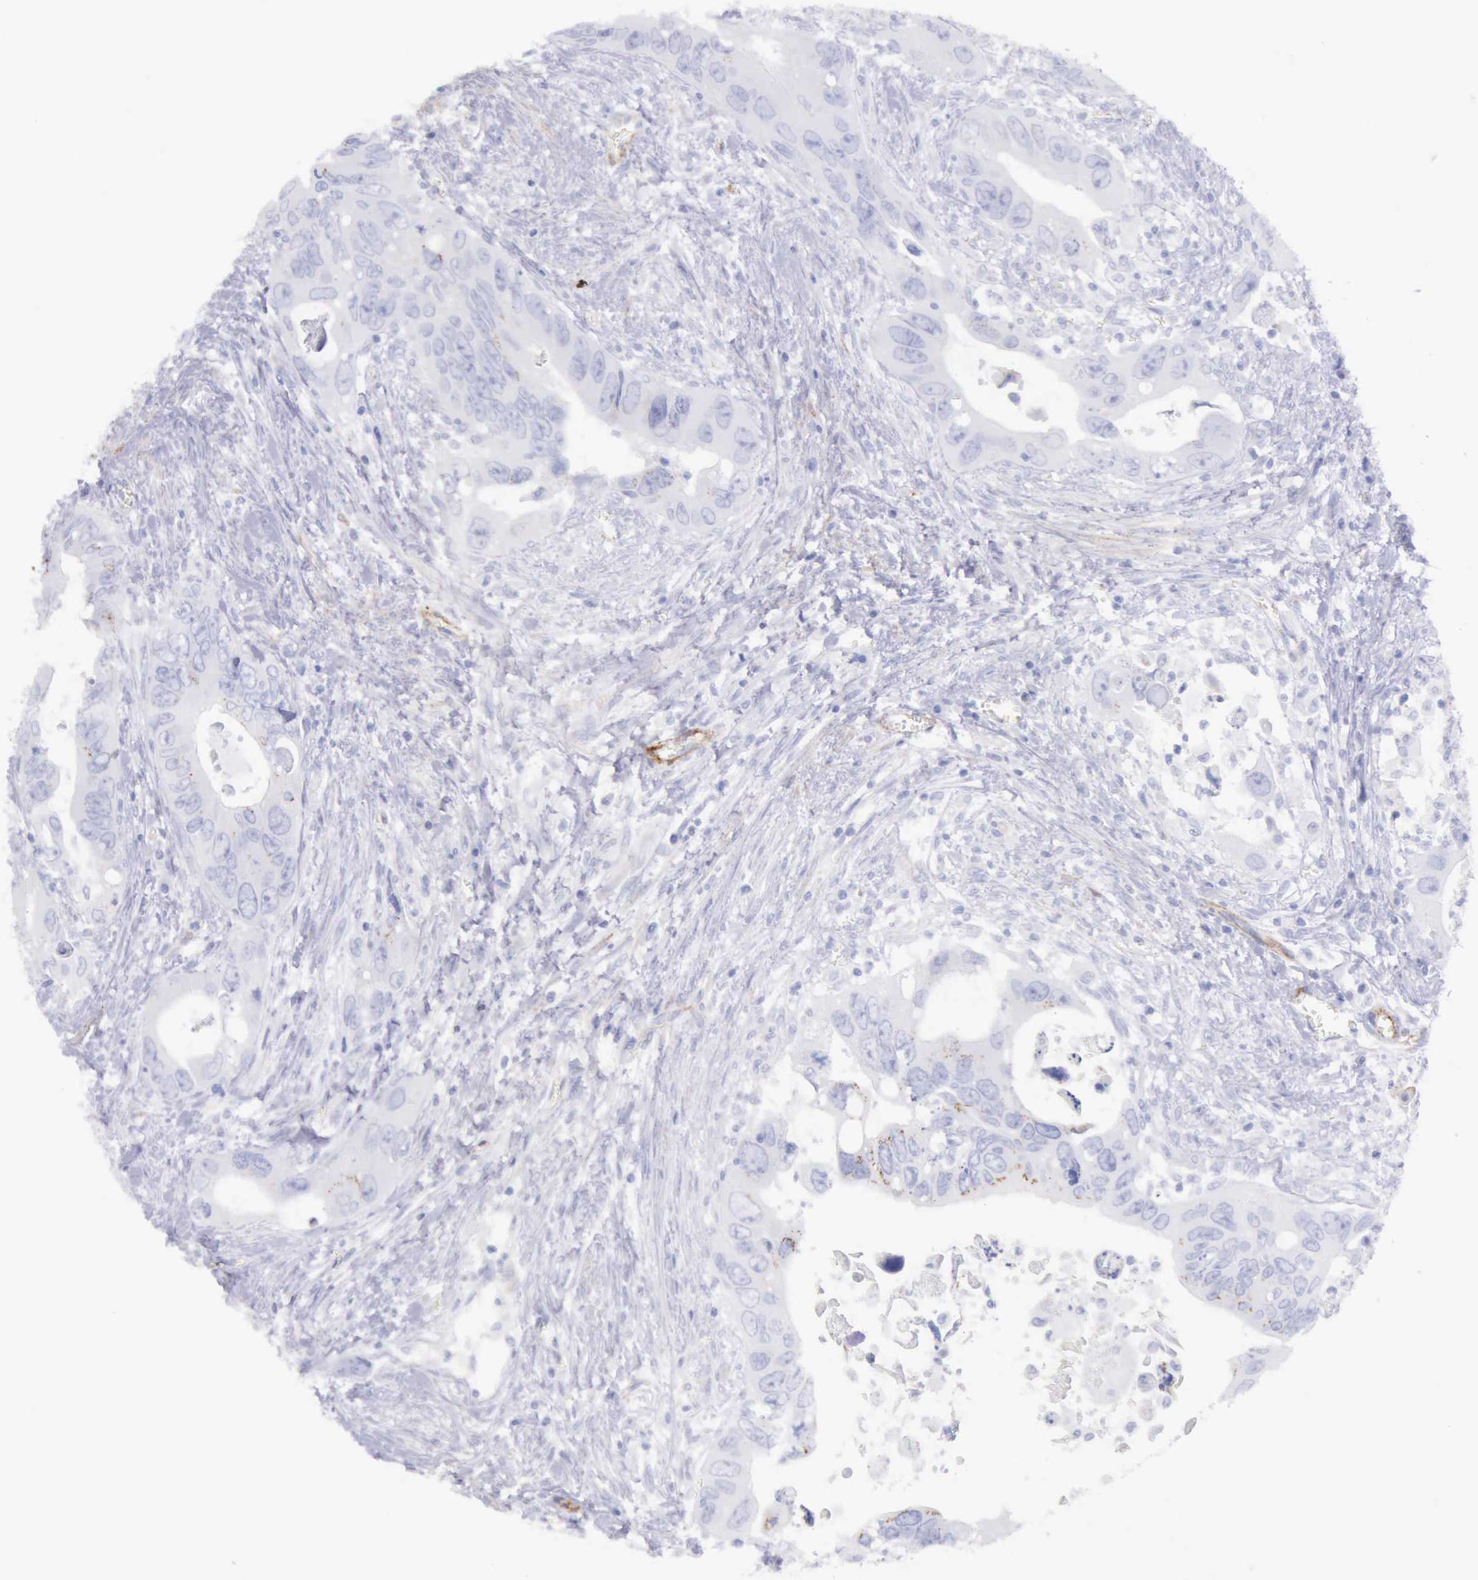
{"staining": {"intensity": "negative", "quantity": "none", "location": "none"}, "tissue": "colorectal cancer", "cell_type": "Tumor cells", "image_type": "cancer", "snomed": [{"axis": "morphology", "description": "Adenocarcinoma, NOS"}, {"axis": "topography", "description": "Rectum"}], "caption": "A histopathology image of human colorectal cancer is negative for staining in tumor cells.", "gene": "AOC3", "patient": {"sex": "male", "age": 70}}